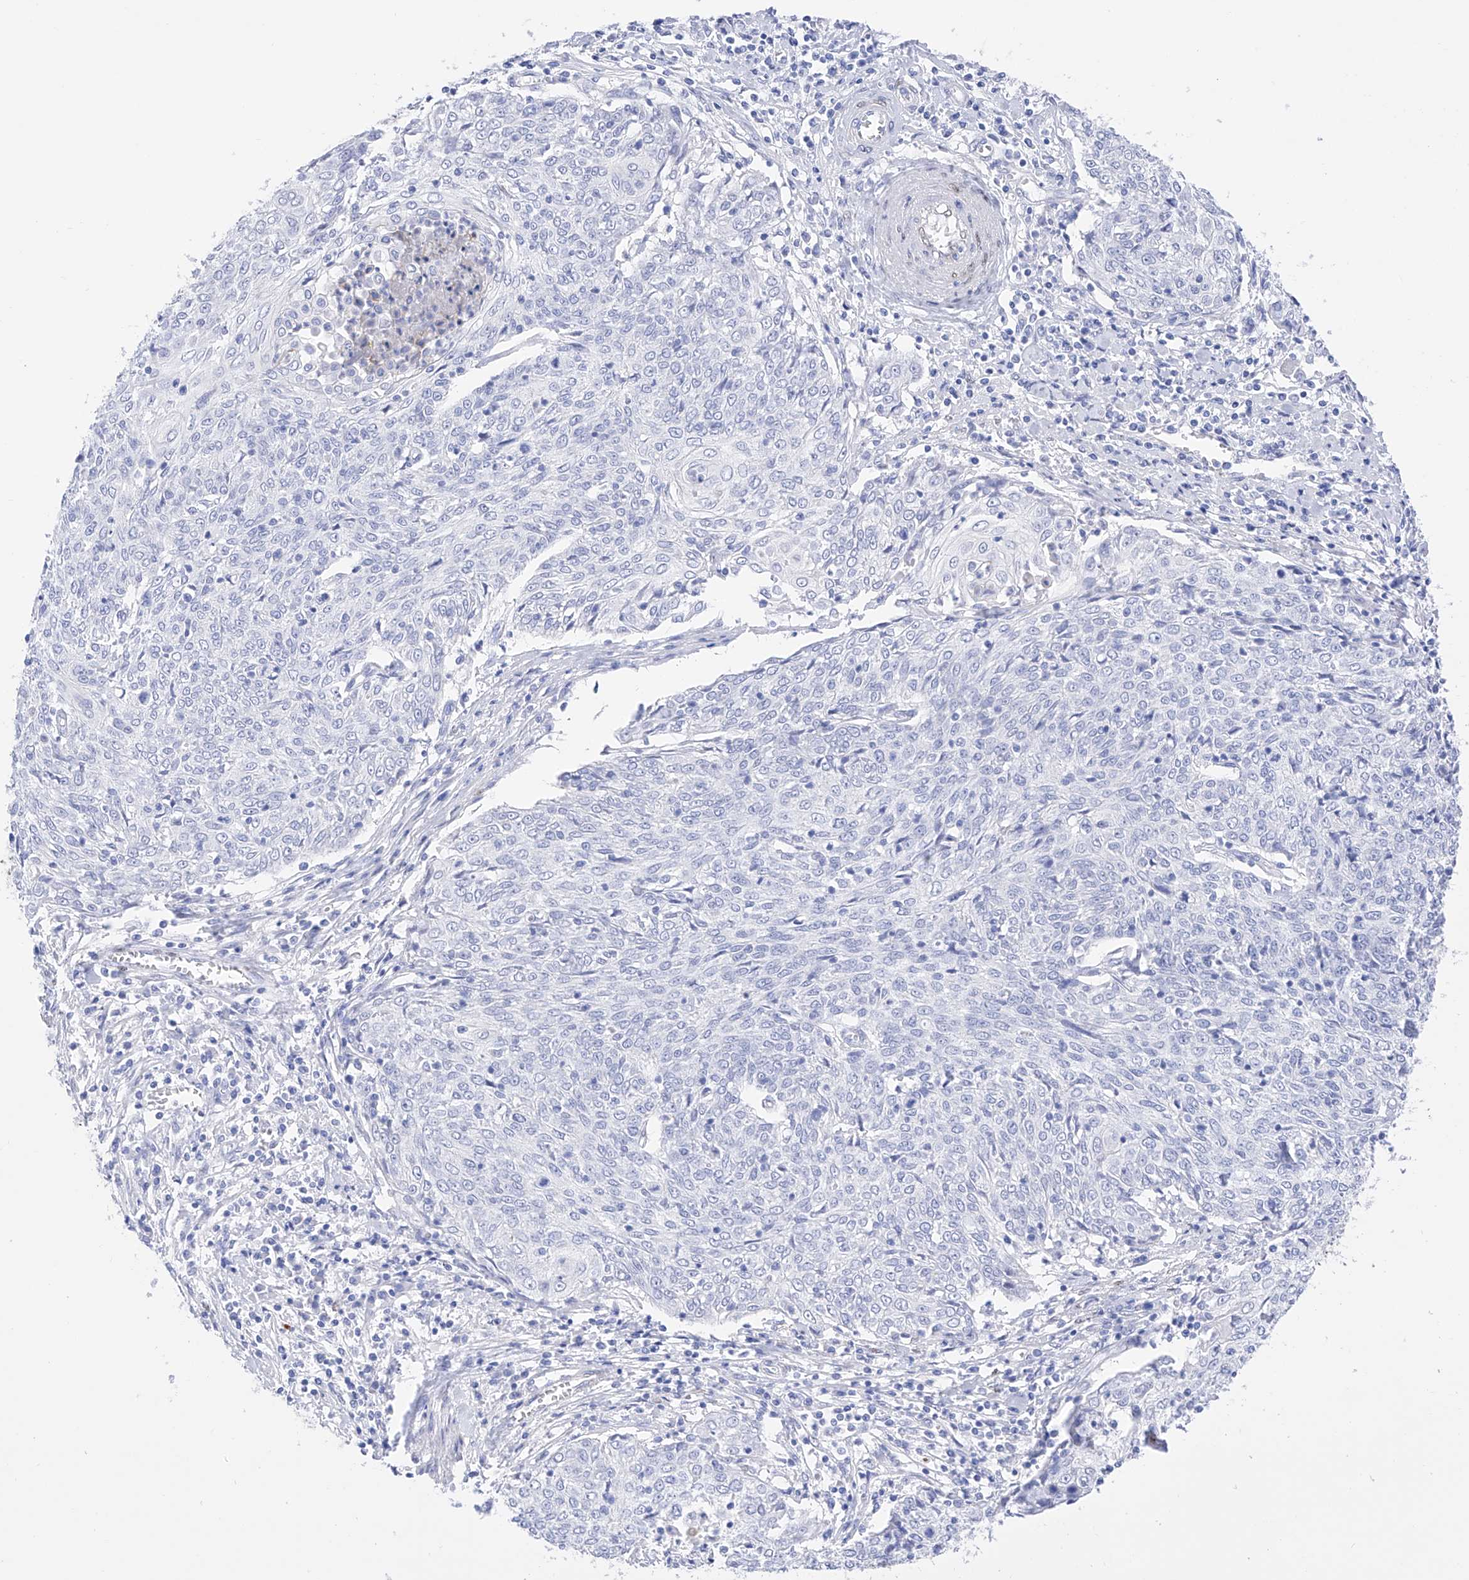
{"staining": {"intensity": "negative", "quantity": "none", "location": "none"}, "tissue": "cervical cancer", "cell_type": "Tumor cells", "image_type": "cancer", "snomed": [{"axis": "morphology", "description": "Squamous cell carcinoma, NOS"}, {"axis": "topography", "description": "Cervix"}], "caption": "Immunohistochemical staining of human cervical cancer (squamous cell carcinoma) displays no significant staining in tumor cells.", "gene": "TRPC7", "patient": {"sex": "female", "age": 48}}